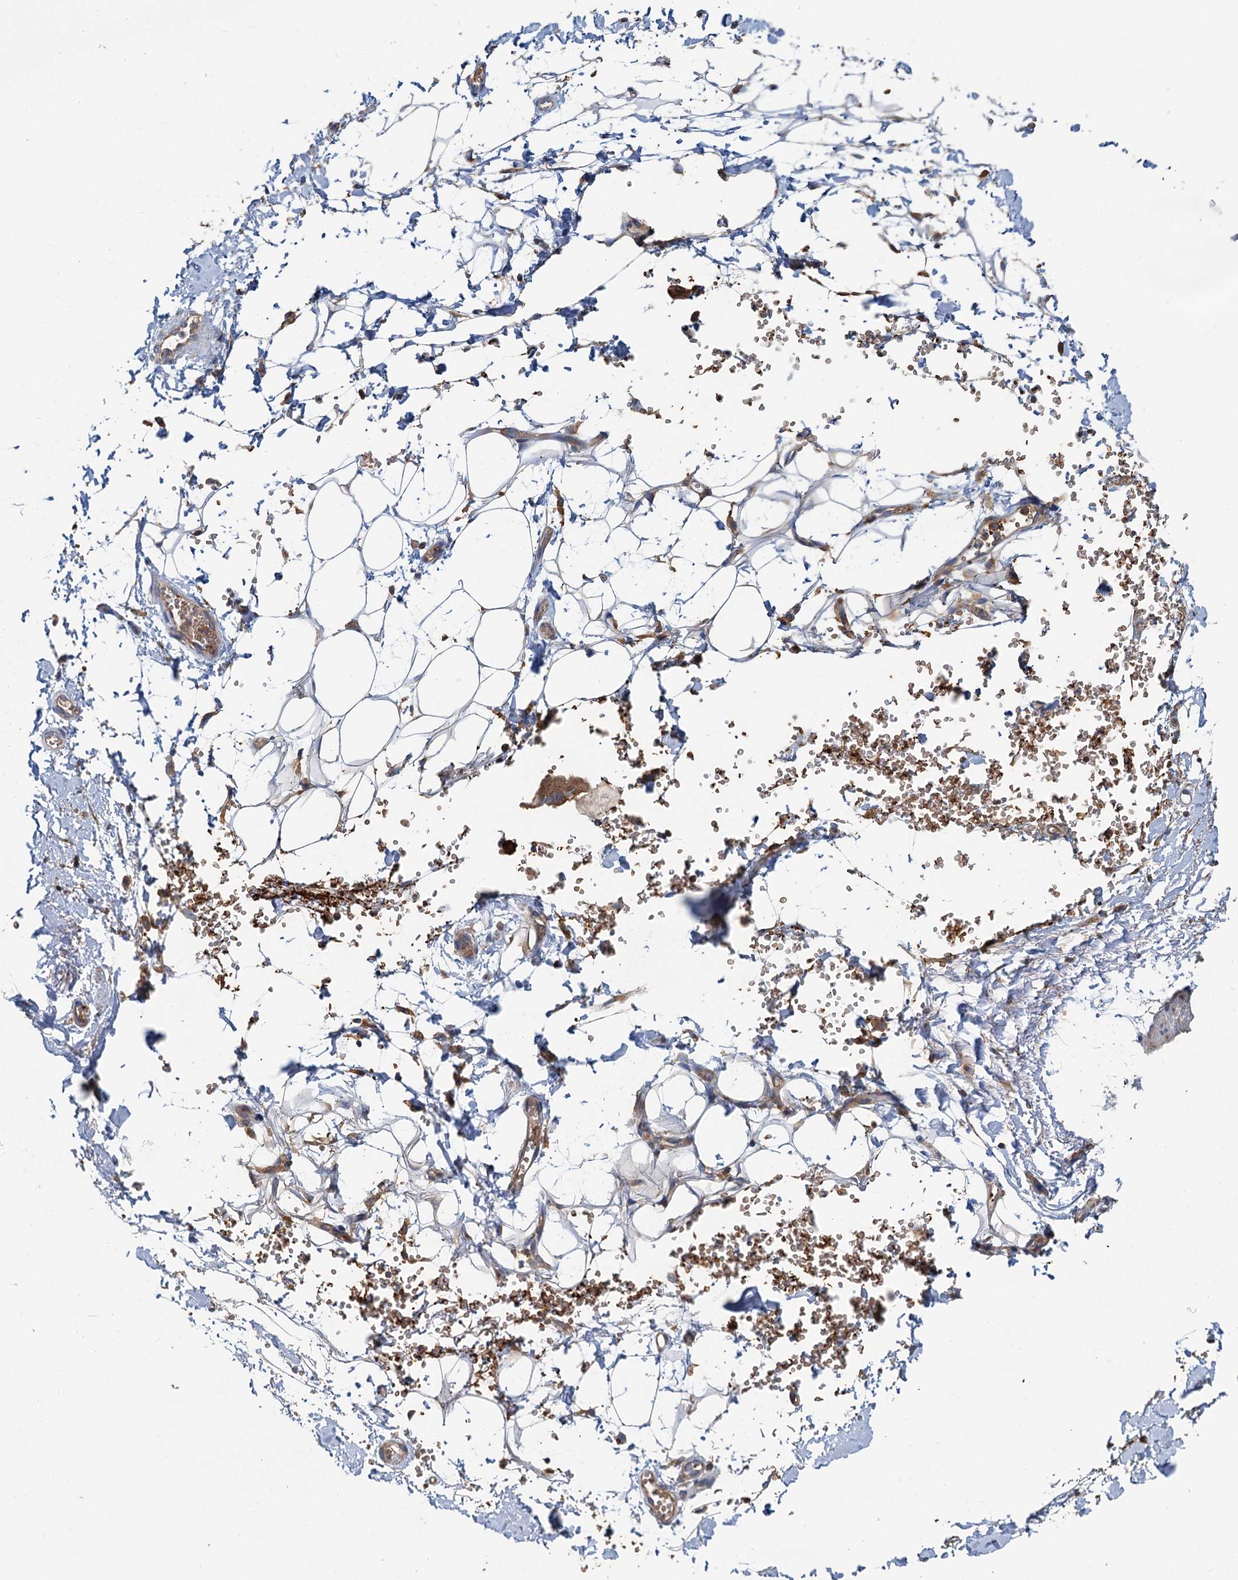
{"staining": {"intensity": "negative", "quantity": "none", "location": "none"}, "tissue": "adipose tissue", "cell_type": "Adipocytes", "image_type": "normal", "snomed": [{"axis": "morphology", "description": "Normal tissue, NOS"}, {"axis": "morphology", "description": "Adenocarcinoma, NOS"}, {"axis": "topography", "description": "Pancreas"}, {"axis": "topography", "description": "Peripheral nerve tissue"}], "caption": "DAB (3,3'-diaminobenzidine) immunohistochemical staining of normal adipose tissue shows no significant positivity in adipocytes. (DAB (3,3'-diaminobenzidine) IHC visualized using brightfield microscopy, high magnification).", "gene": "PPIP5K1", "patient": {"sex": "male", "age": 59}}